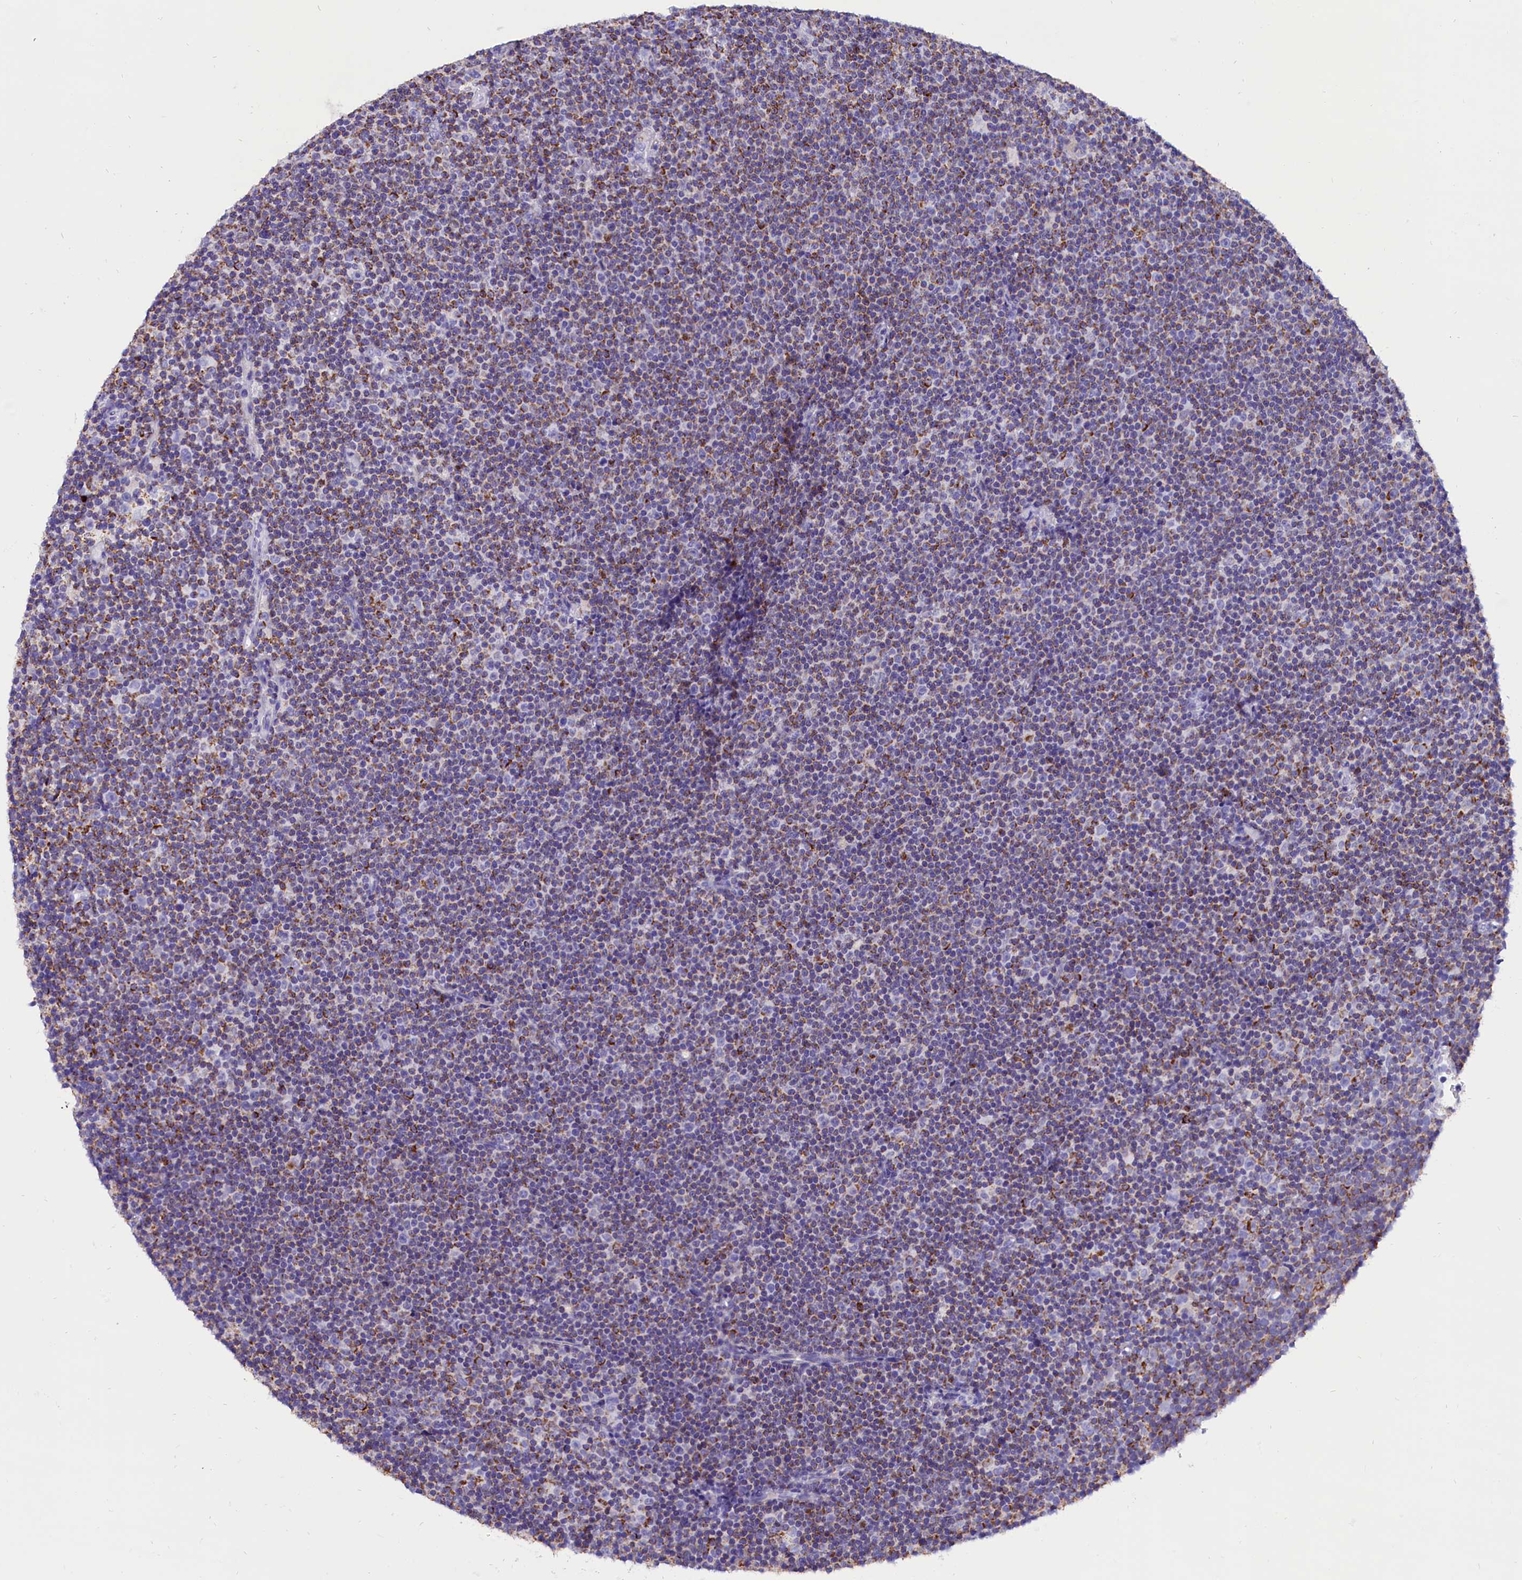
{"staining": {"intensity": "moderate", "quantity": "25%-75%", "location": "cytoplasmic/membranous"}, "tissue": "lymphoma", "cell_type": "Tumor cells", "image_type": "cancer", "snomed": [{"axis": "morphology", "description": "Malignant lymphoma, non-Hodgkin's type, Low grade"}, {"axis": "topography", "description": "Lymph node"}], "caption": "A photomicrograph showing moderate cytoplasmic/membranous positivity in approximately 25%-75% of tumor cells in low-grade malignant lymphoma, non-Hodgkin's type, as visualized by brown immunohistochemical staining.", "gene": "ABAT", "patient": {"sex": "female", "age": 67}}